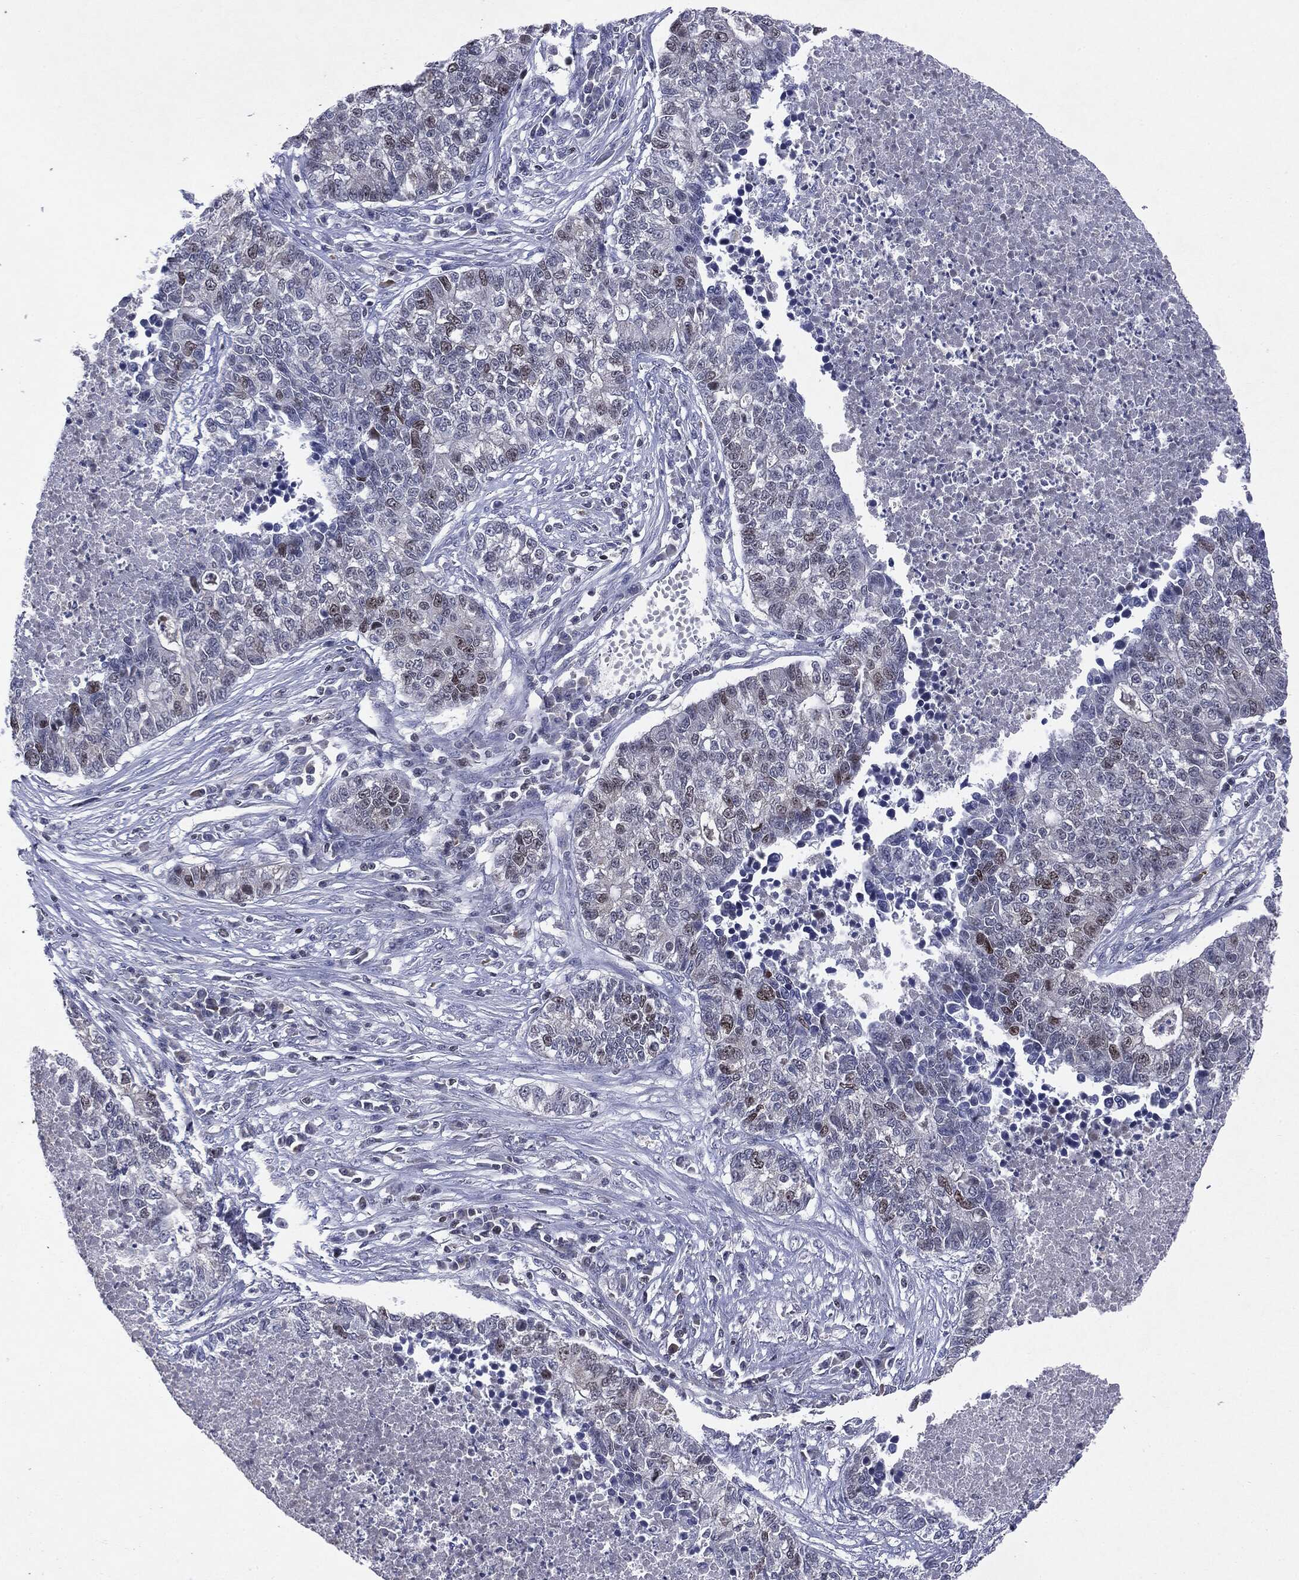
{"staining": {"intensity": "moderate", "quantity": "<25%", "location": "nuclear"}, "tissue": "lung cancer", "cell_type": "Tumor cells", "image_type": "cancer", "snomed": [{"axis": "morphology", "description": "Adenocarcinoma, NOS"}, {"axis": "topography", "description": "Lung"}], "caption": "Tumor cells exhibit moderate nuclear positivity in approximately <25% of cells in lung cancer.", "gene": "KIF2C", "patient": {"sex": "male", "age": 57}}